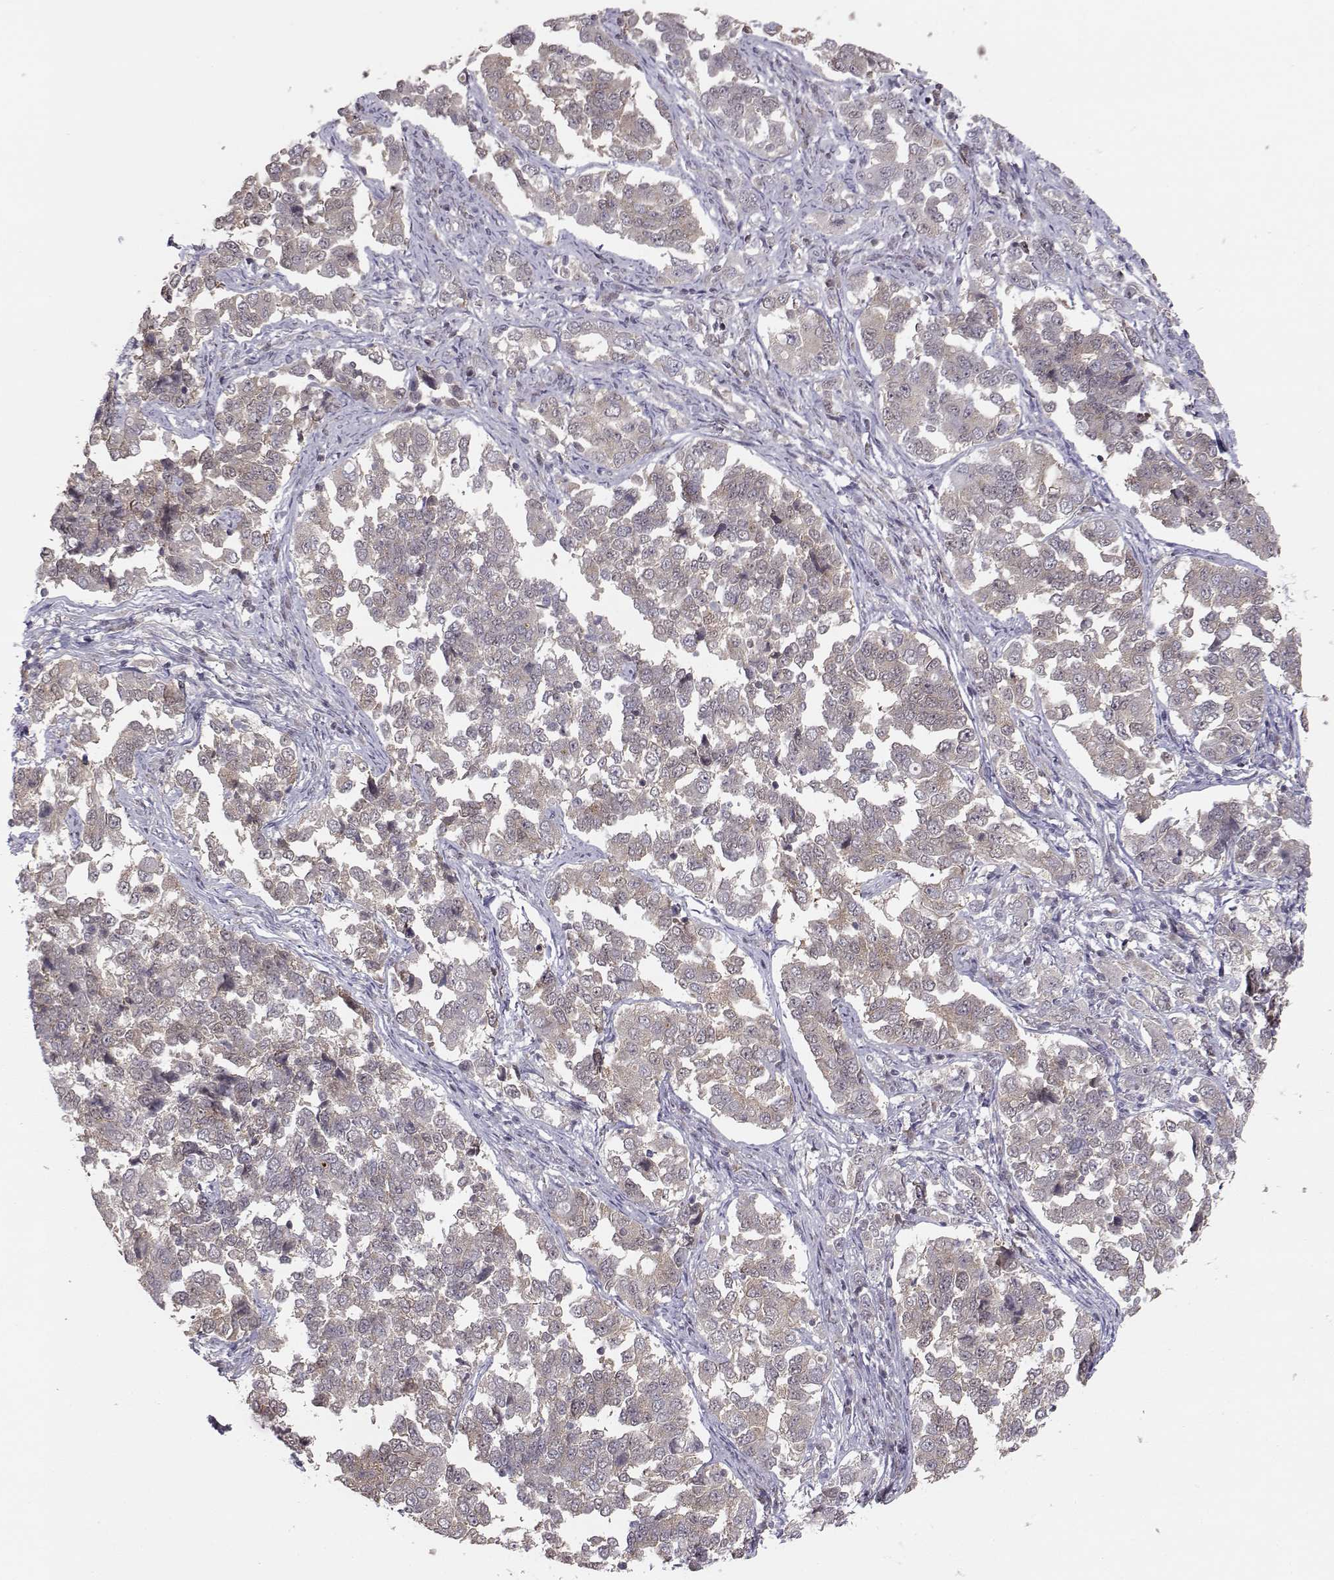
{"staining": {"intensity": "weak", "quantity": ">75%", "location": "cytoplasmic/membranous"}, "tissue": "endometrial cancer", "cell_type": "Tumor cells", "image_type": "cancer", "snomed": [{"axis": "morphology", "description": "Adenocarcinoma, NOS"}, {"axis": "topography", "description": "Endometrium"}], "caption": "IHC histopathology image of neoplastic tissue: human endometrial adenocarcinoma stained using IHC shows low levels of weak protein expression localized specifically in the cytoplasmic/membranous of tumor cells, appearing as a cytoplasmic/membranous brown color.", "gene": "KIF13B", "patient": {"sex": "female", "age": 43}}